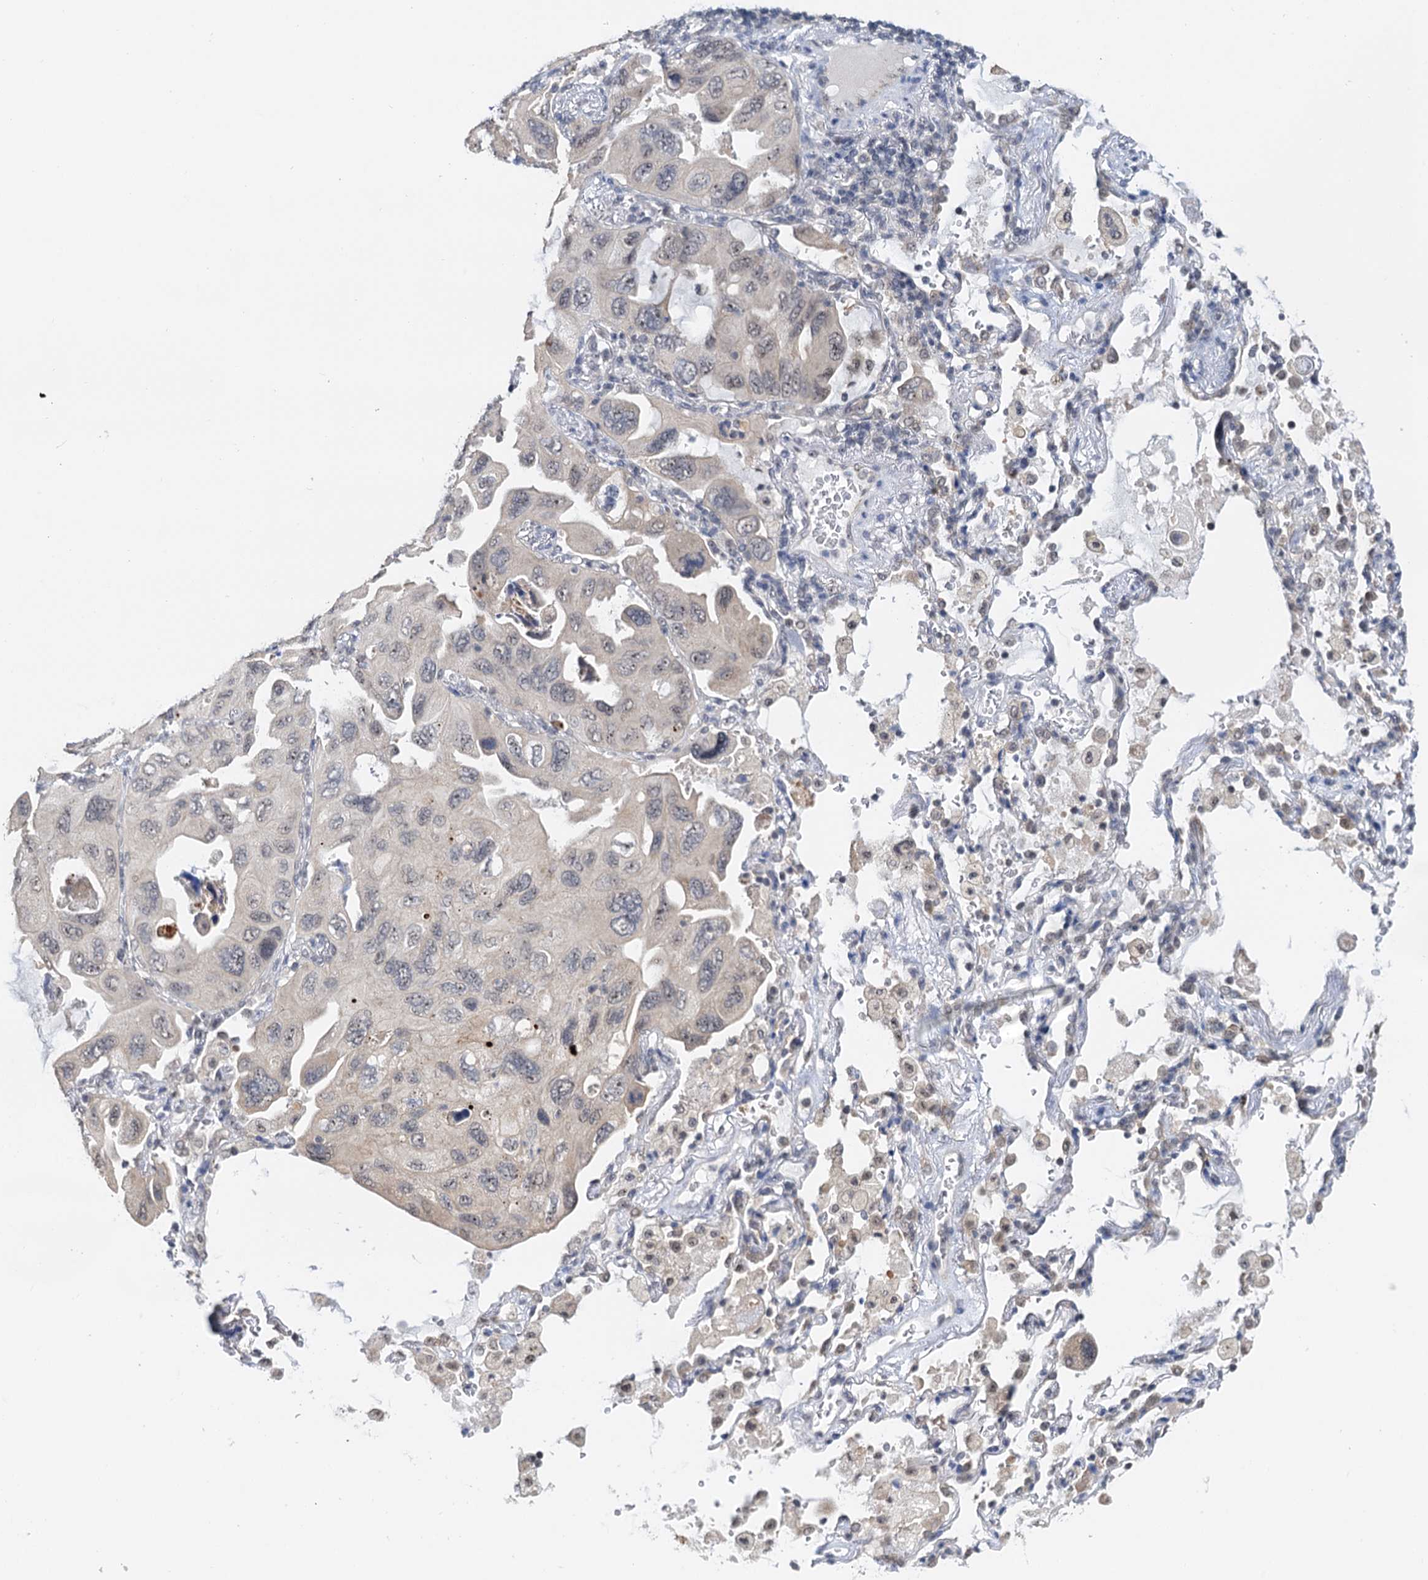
{"staining": {"intensity": "negative", "quantity": "none", "location": "none"}, "tissue": "lung cancer", "cell_type": "Tumor cells", "image_type": "cancer", "snomed": [{"axis": "morphology", "description": "Squamous cell carcinoma, NOS"}, {"axis": "topography", "description": "Lung"}], "caption": "This is an IHC photomicrograph of lung cancer. There is no expression in tumor cells.", "gene": "NAT10", "patient": {"sex": "female", "age": 73}}